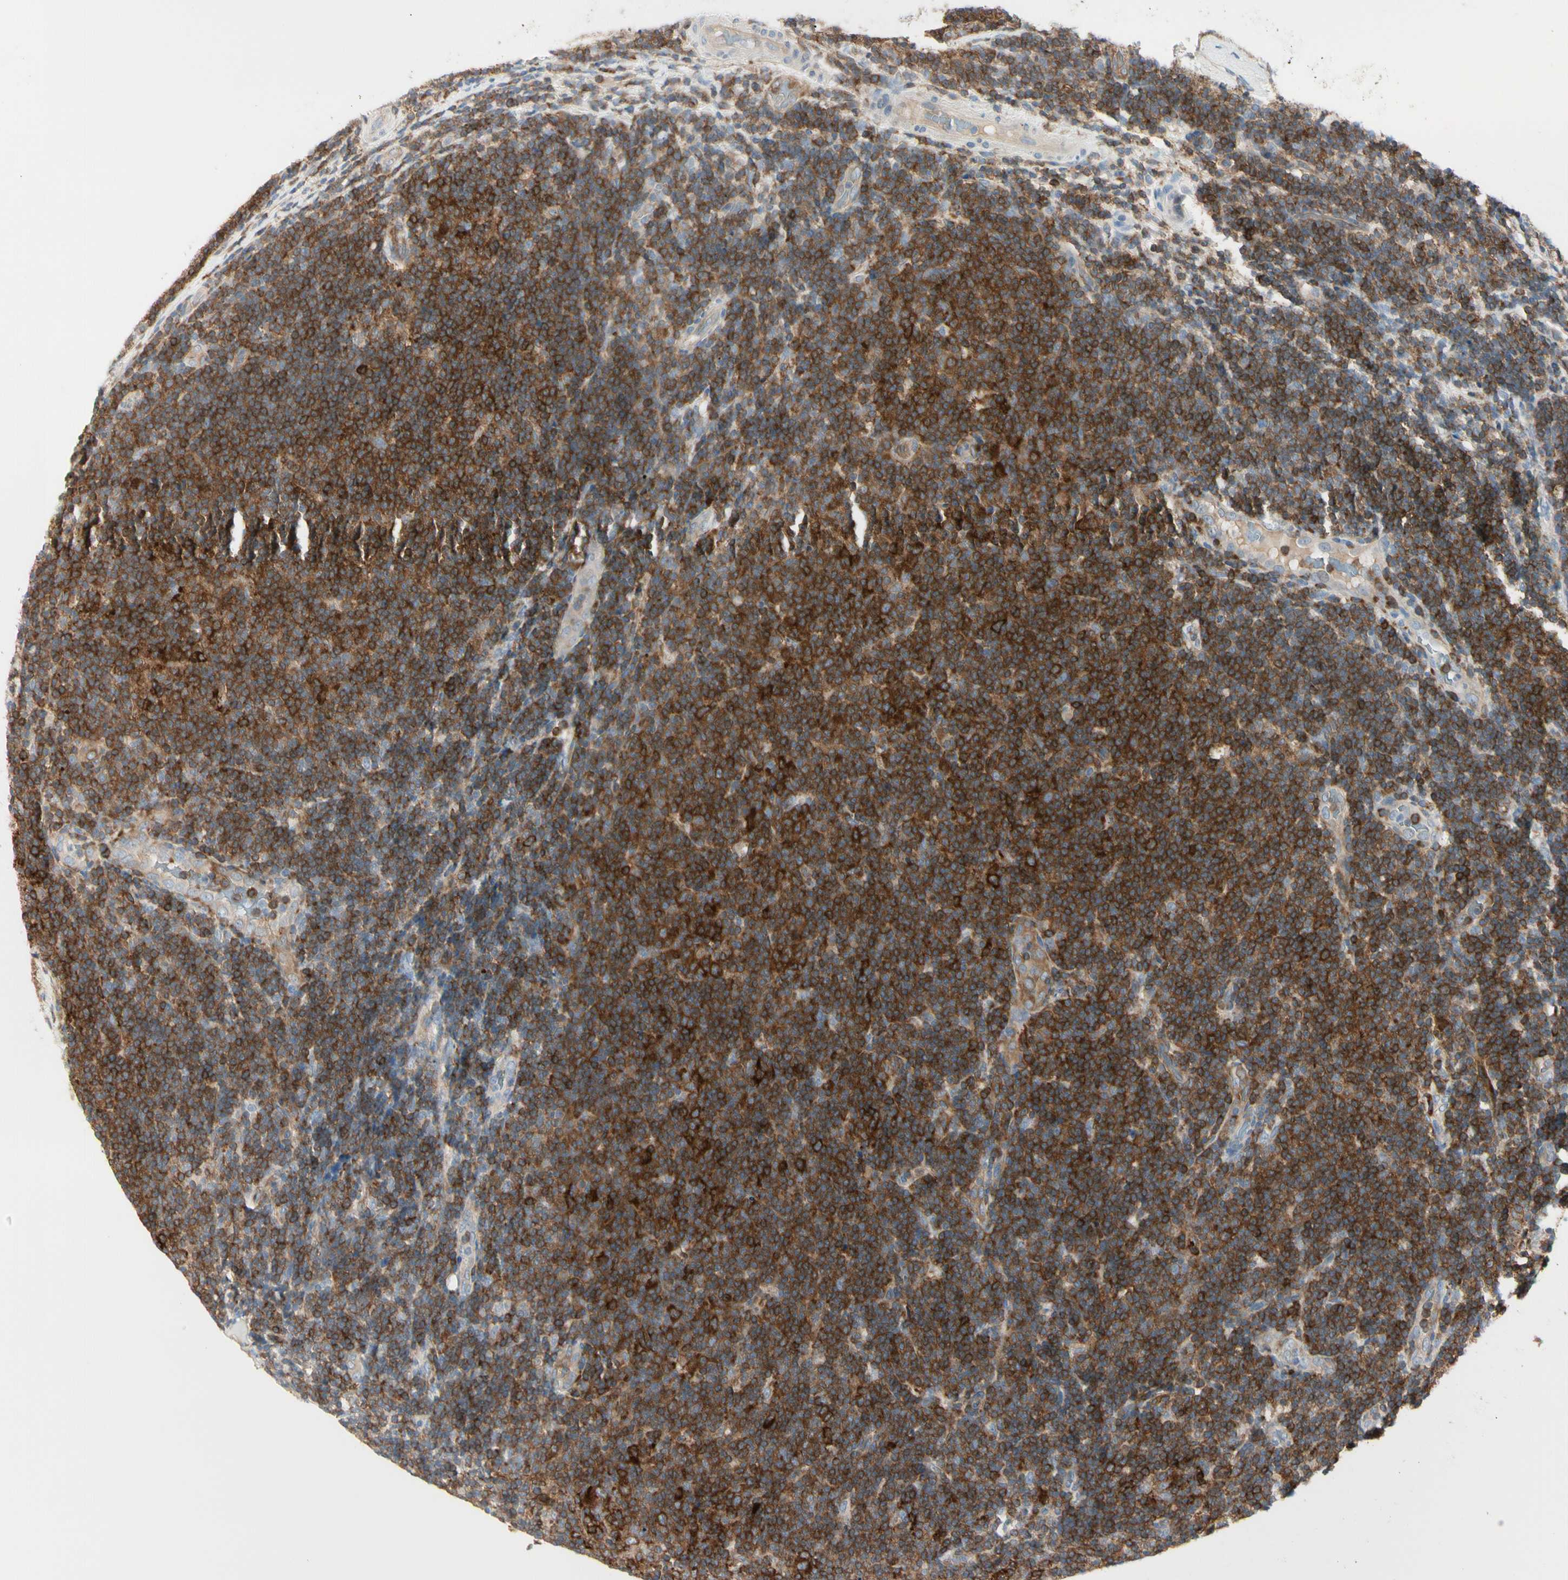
{"staining": {"intensity": "strong", "quantity": ">75%", "location": "cytoplasmic/membranous"}, "tissue": "lymphoma", "cell_type": "Tumor cells", "image_type": "cancer", "snomed": [{"axis": "morphology", "description": "Malignant lymphoma, non-Hodgkin's type, Low grade"}, {"axis": "topography", "description": "Lymph node"}], "caption": "This photomicrograph exhibits immunohistochemistry (IHC) staining of lymphoma, with high strong cytoplasmic/membranous positivity in approximately >75% of tumor cells.", "gene": "NFKB2", "patient": {"sex": "male", "age": 83}}